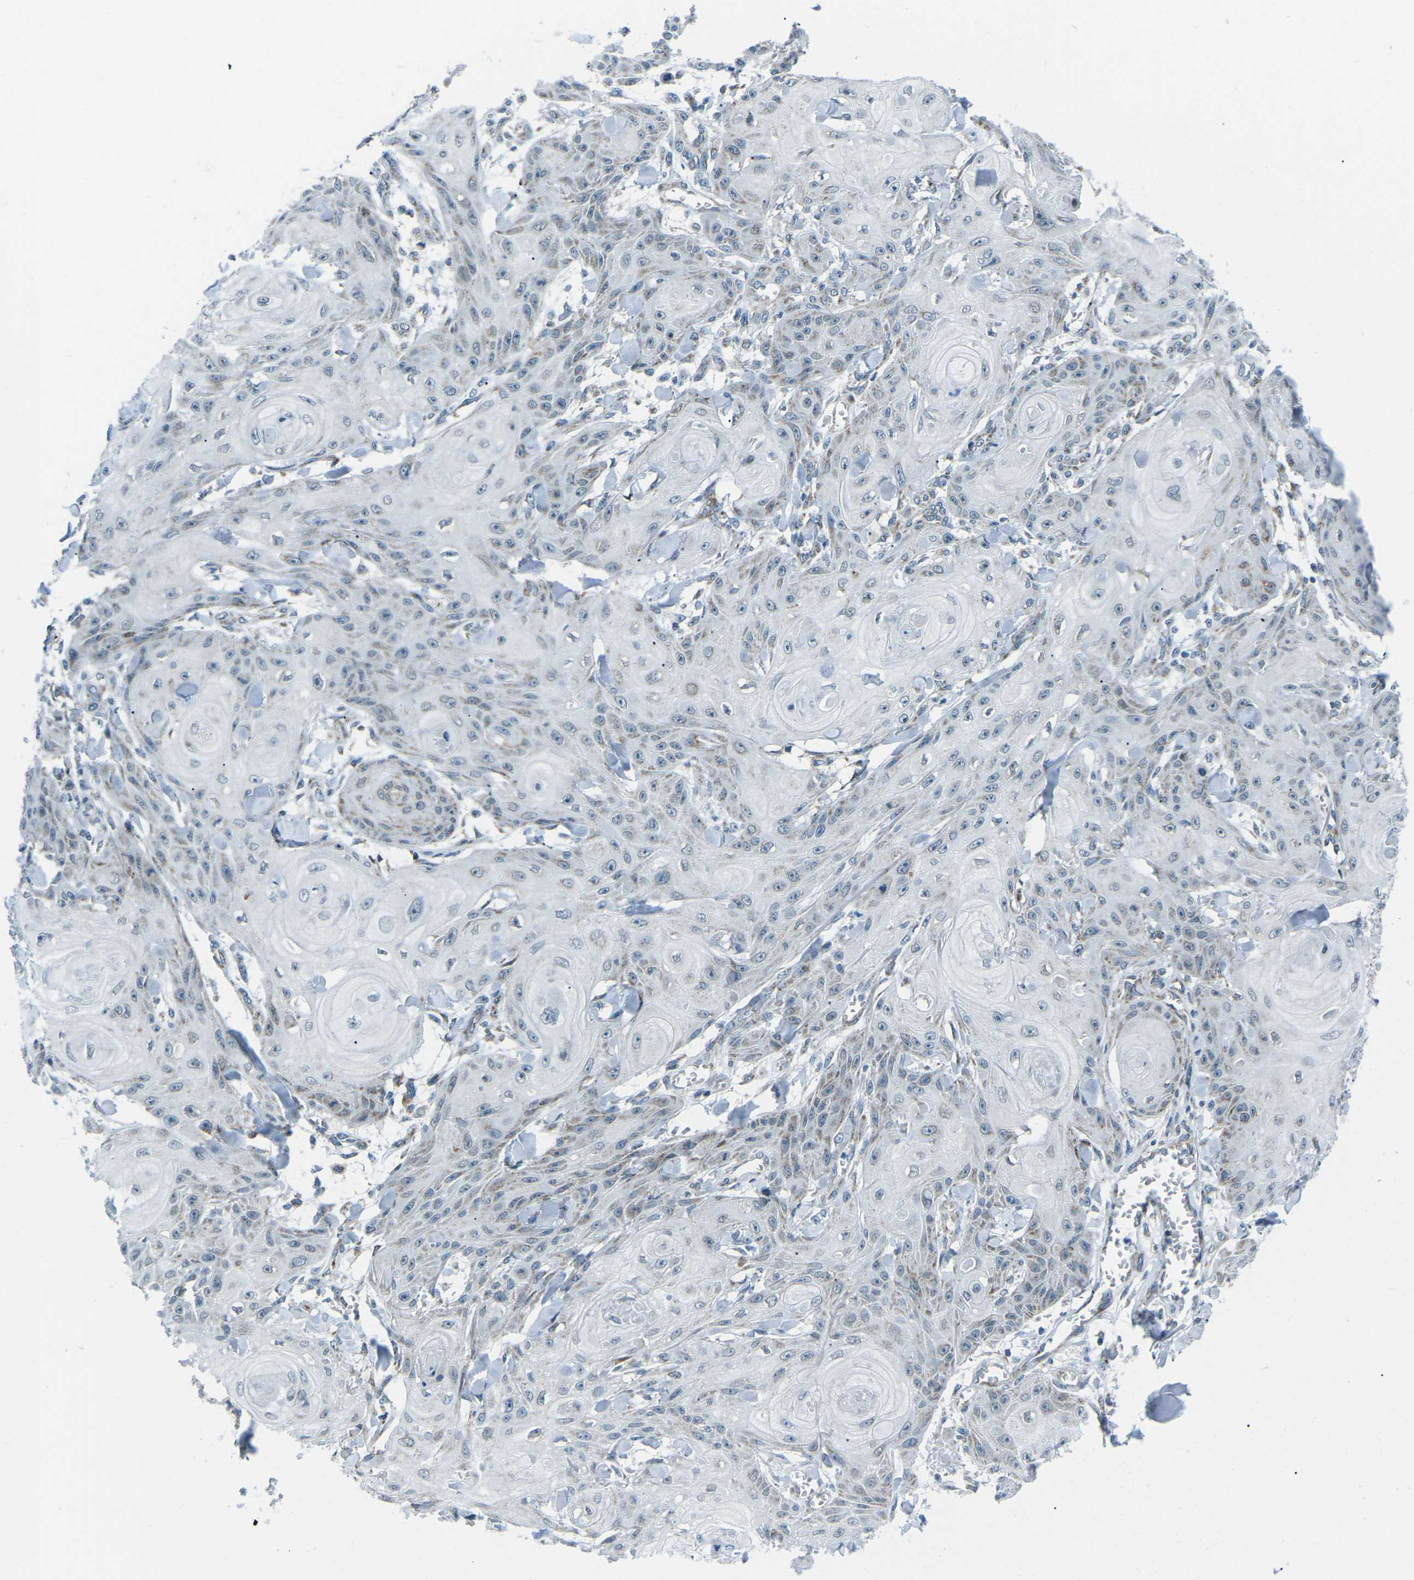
{"staining": {"intensity": "weak", "quantity": "25%-75%", "location": "cytoplasmic/membranous"}, "tissue": "skin cancer", "cell_type": "Tumor cells", "image_type": "cancer", "snomed": [{"axis": "morphology", "description": "Squamous cell carcinoma, NOS"}, {"axis": "topography", "description": "Skin"}], "caption": "DAB (3,3'-diaminobenzidine) immunohistochemical staining of human skin squamous cell carcinoma reveals weak cytoplasmic/membranous protein expression in about 25%-75% of tumor cells.", "gene": "RFESD", "patient": {"sex": "male", "age": 74}}